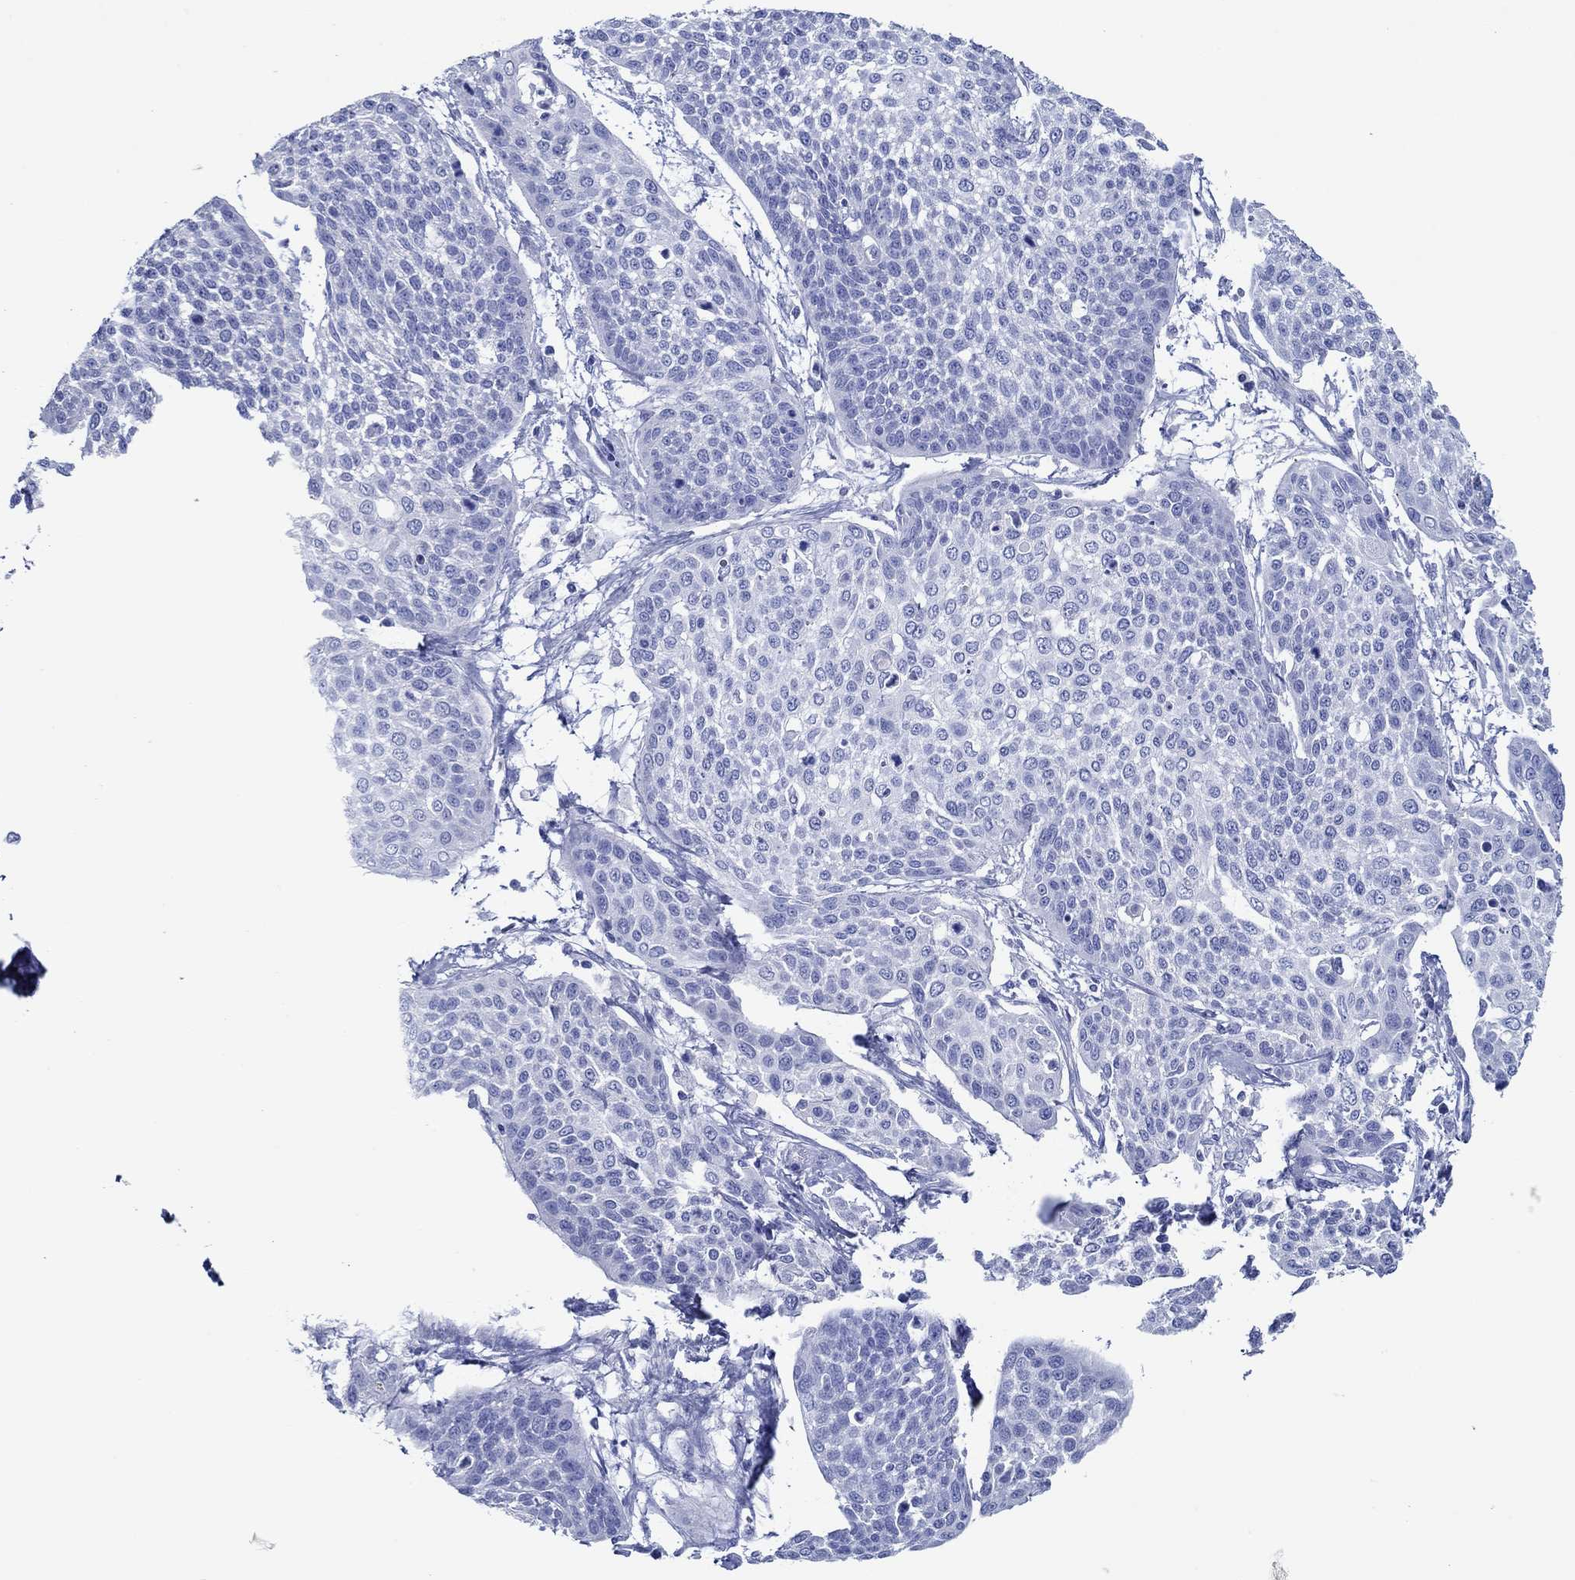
{"staining": {"intensity": "negative", "quantity": "none", "location": "none"}, "tissue": "cervical cancer", "cell_type": "Tumor cells", "image_type": "cancer", "snomed": [{"axis": "morphology", "description": "Squamous cell carcinoma, NOS"}, {"axis": "topography", "description": "Cervix"}], "caption": "An image of human cervical cancer (squamous cell carcinoma) is negative for staining in tumor cells. Brightfield microscopy of immunohistochemistry (IHC) stained with DAB (brown) and hematoxylin (blue), captured at high magnification.", "gene": "IGFBP6", "patient": {"sex": "female", "age": 34}}